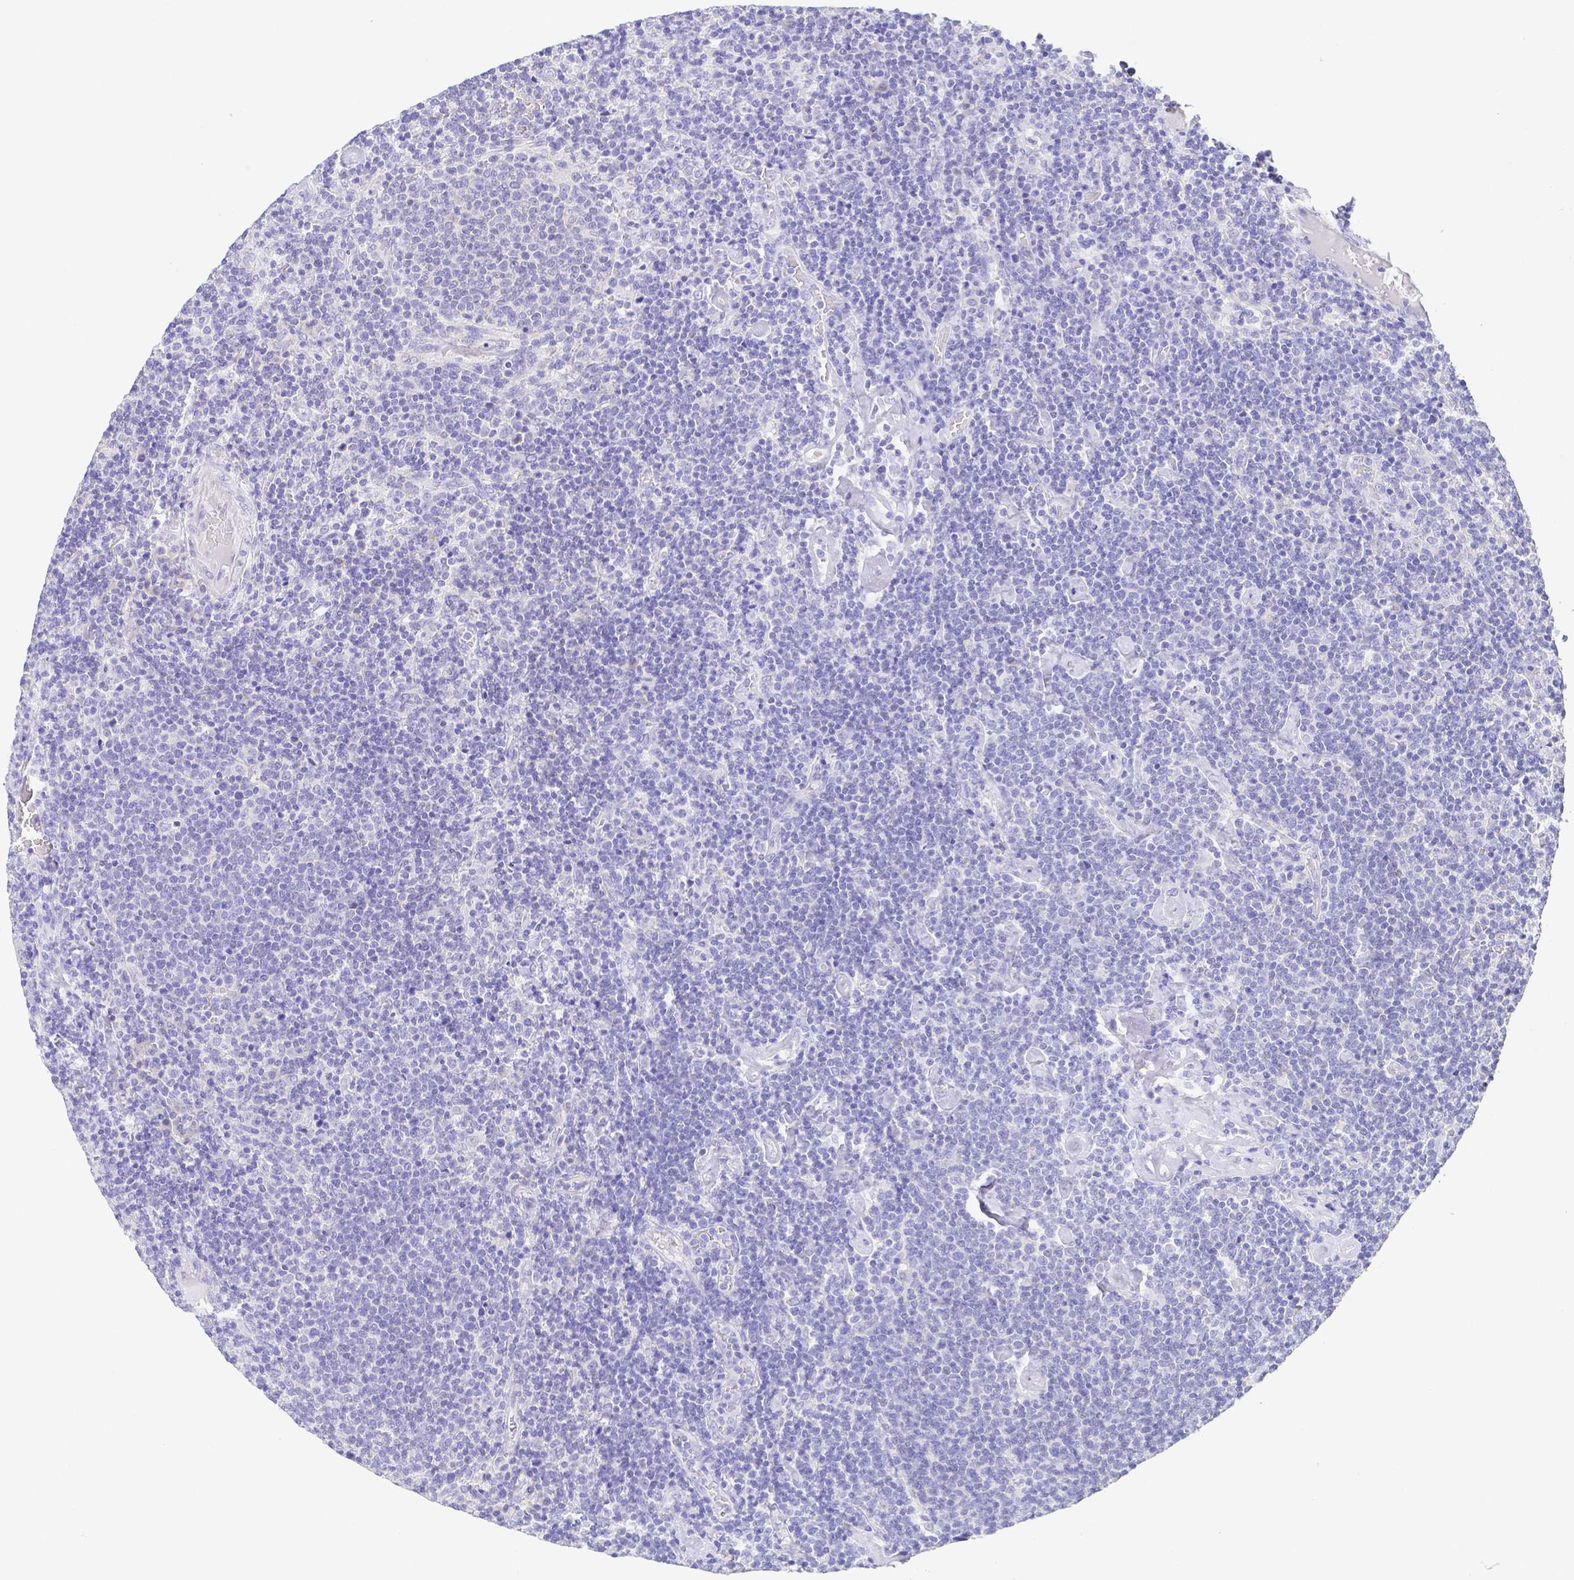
{"staining": {"intensity": "negative", "quantity": "none", "location": "none"}, "tissue": "lymphoma", "cell_type": "Tumor cells", "image_type": "cancer", "snomed": [{"axis": "morphology", "description": "Malignant lymphoma, non-Hodgkin's type, High grade"}, {"axis": "topography", "description": "Lymph node"}], "caption": "Immunohistochemistry (IHC) micrograph of human lymphoma stained for a protein (brown), which demonstrates no positivity in tumor cells.", "gene": "ZG16B", "patient": {"sex": "male", "age": 61}}